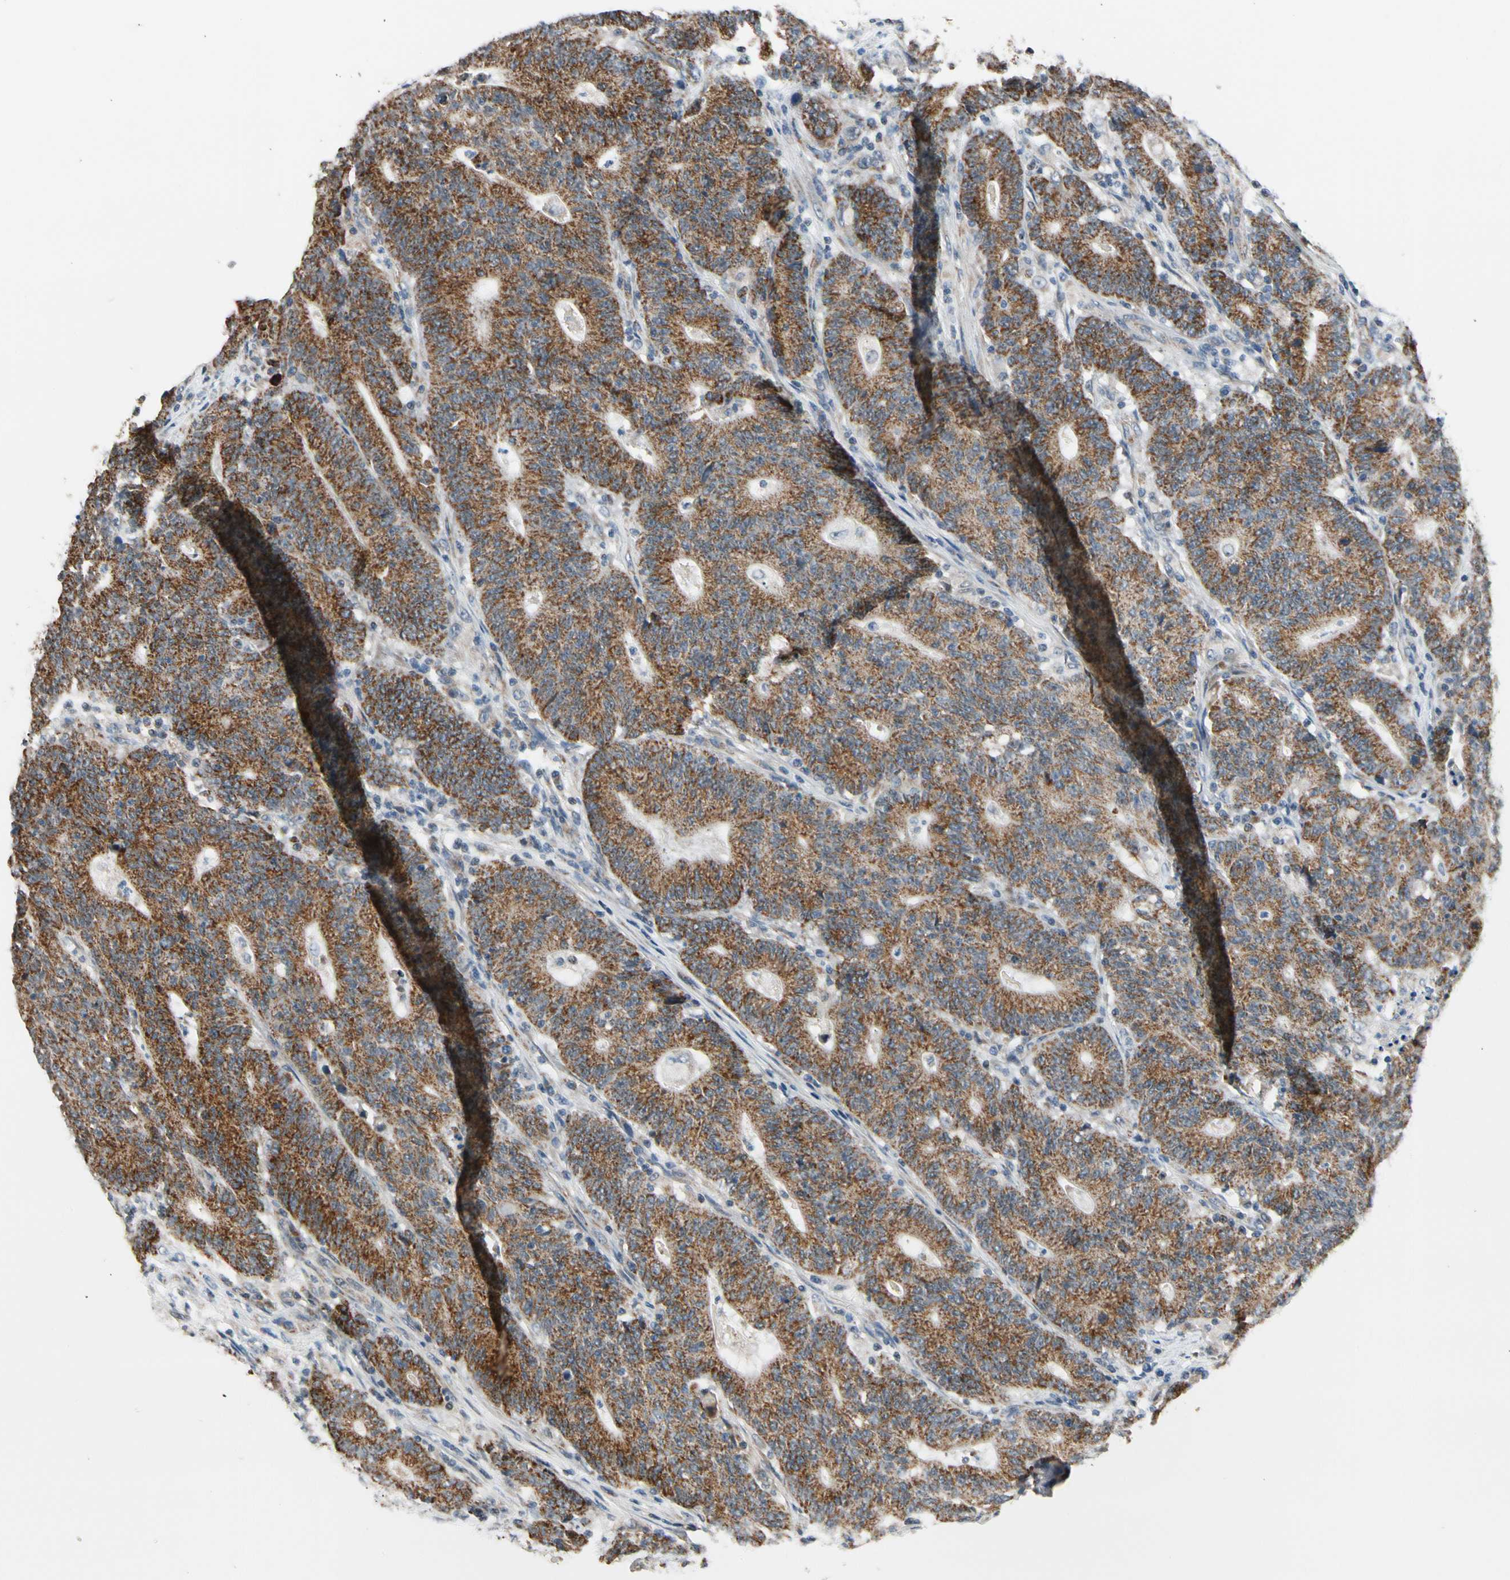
{"staining": {"intensity": "strong", "quantity": ">75%", "location": "cytoplasmic/membranous"}, "tissue": "colorectal cancer", "cell_type": "Tumor cells", "image_type": "cancer", "snomed": [{"axis": "morphology", "description": "Normal tissue, NOS"}, {"axis": "morphology", "description": "Adenocarcinoma, NOS"}, {"axis": "topography", "description": "Colon"}], "caption": "Approximately >75% of tumor cells in colorectal cancer show strong cytoplasmic/membranous protein positivity as visualized by brown immunohistochemical staining.", "gene": "KHDC4", "patient": {"sex": "female", "age": 75}}